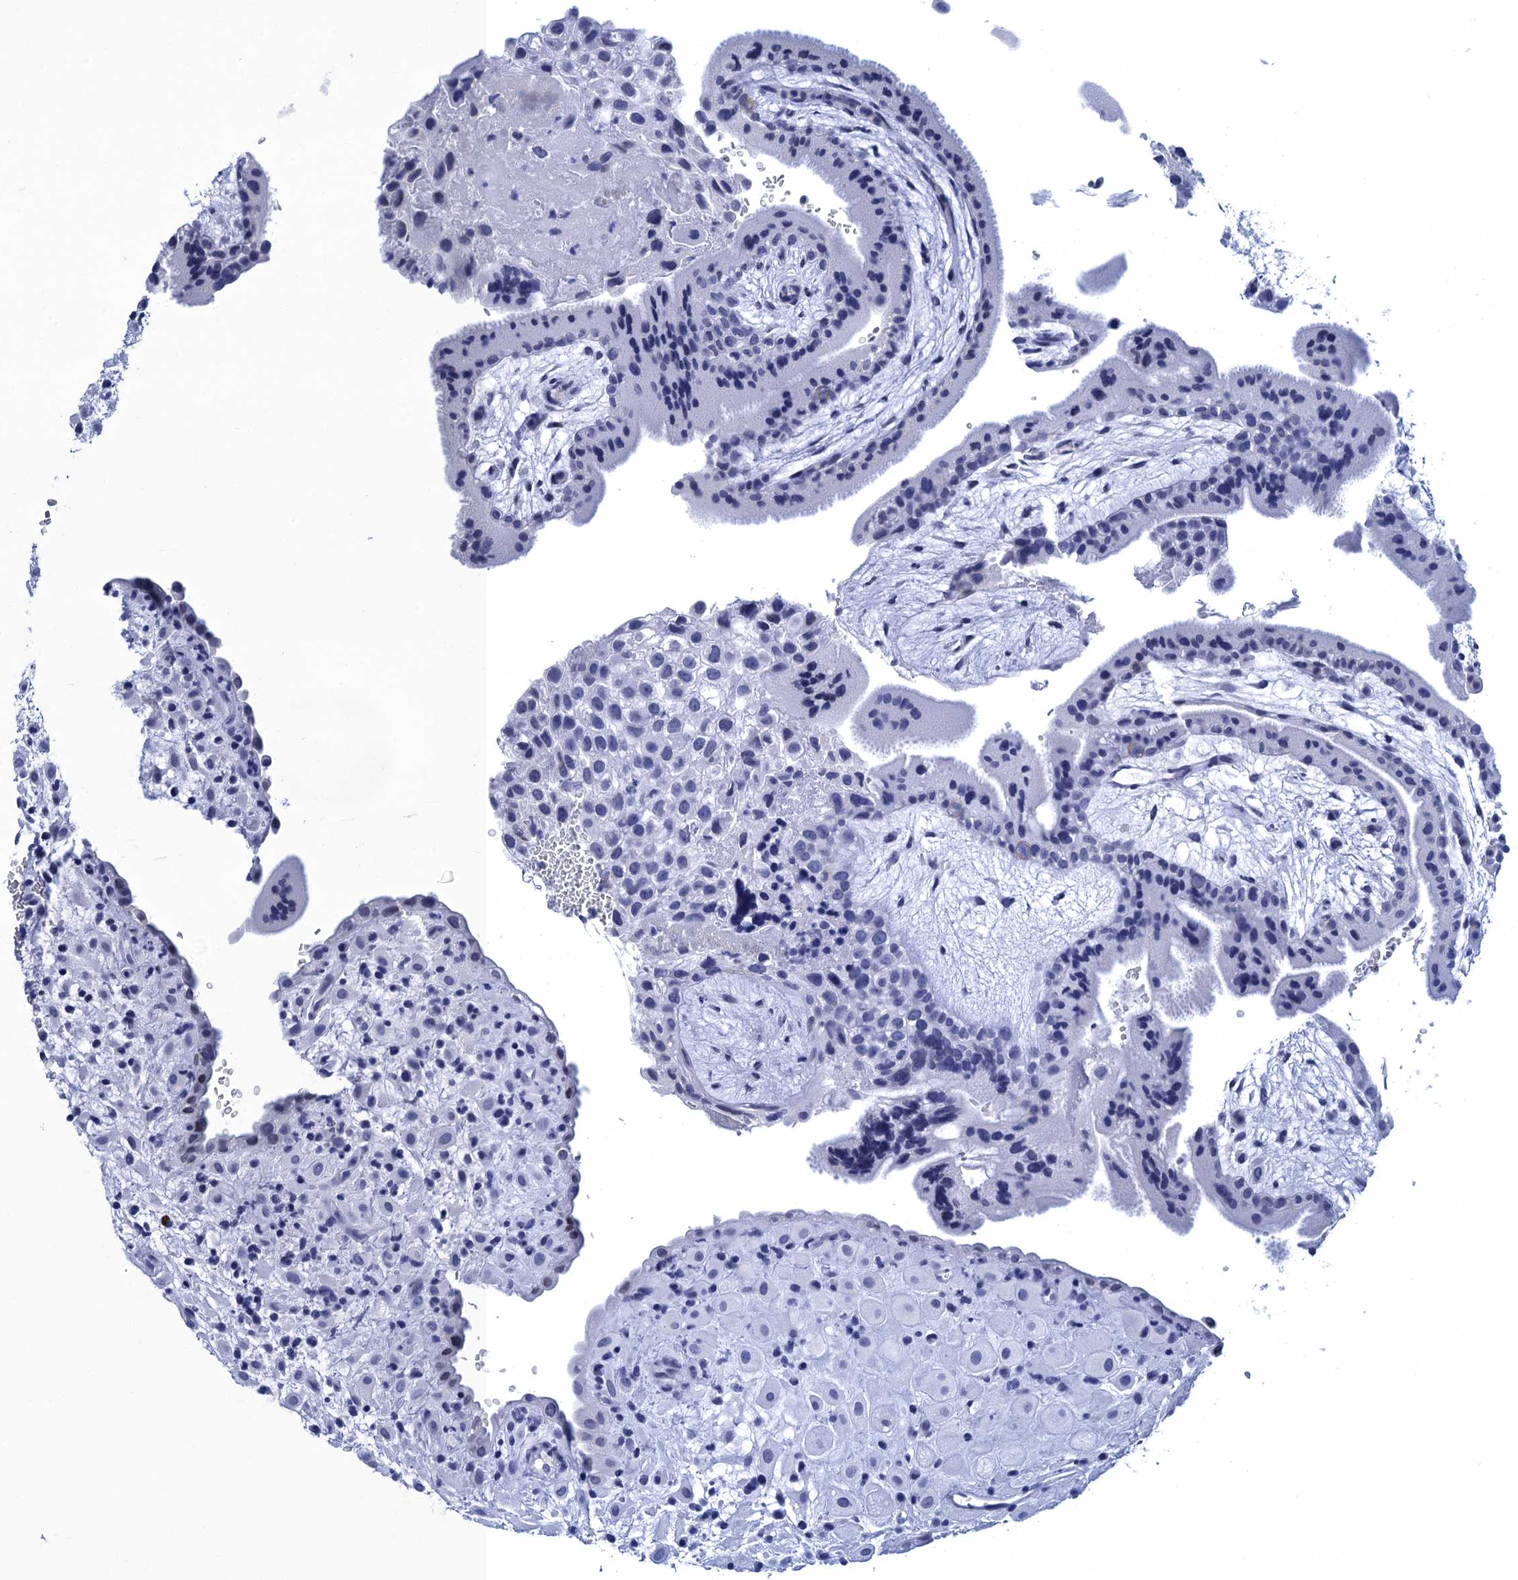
{"staining": {"intensity": "negative", "quantity": "none", "location": "none"}, "tissue": "placenta", "cell_type": "Decidual cells", "image_type": "normal", "snomed": [{"axis": "morphology", "description": "Normal tissue, NOS"}, {"axis": "topography", "description": "Placenta"}], "caption": "Placenta was stained to show a protein in brown. There is no significant staining in decidual cells. (Immunohistochemistry (ihc), brightfield microscopy, high magnification).", "gene": "METTL25", "patient": {"sex": "female", "age": 35}}